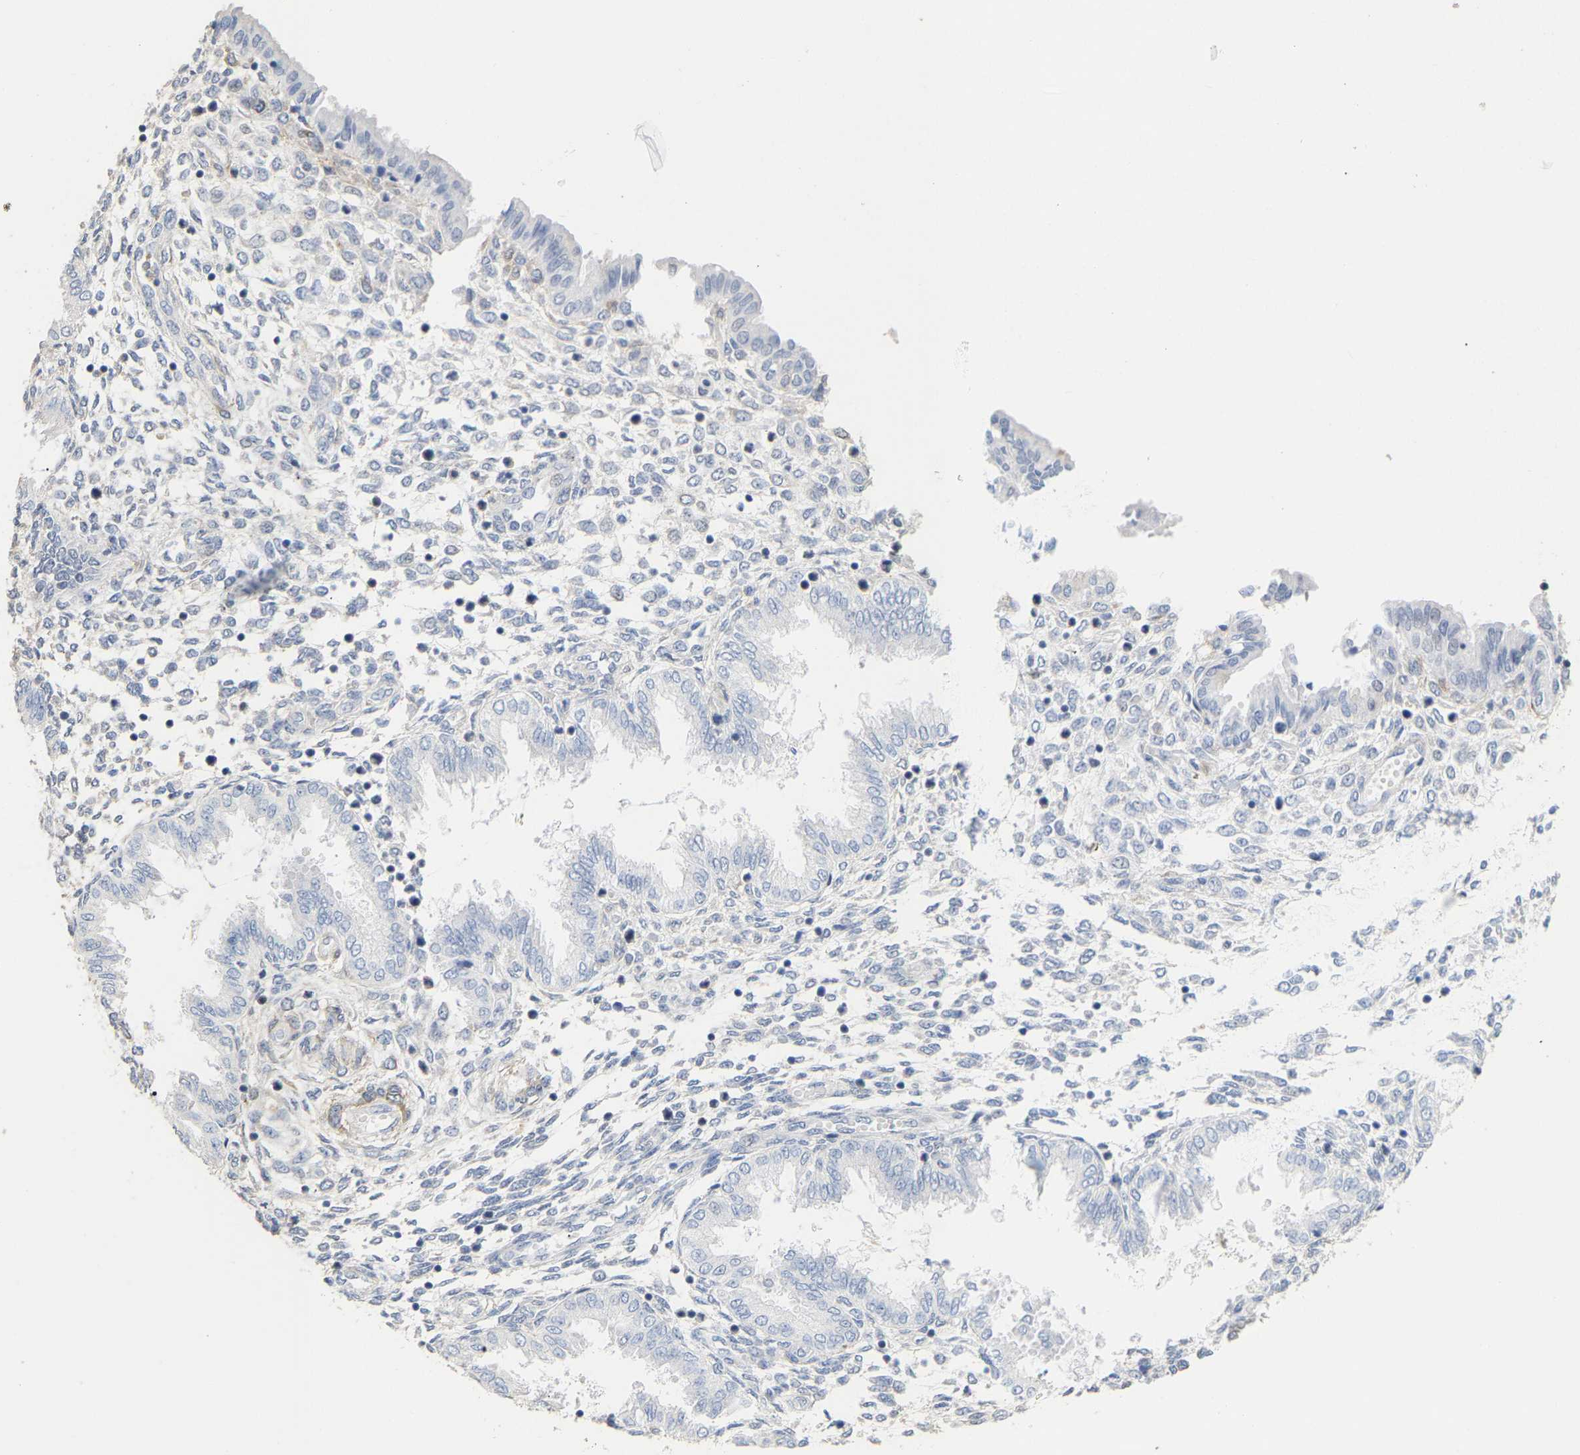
{"staining": {"intensity": "weak", "quantity": "<25%", "location": "nuclear"}, "tissue": "endometrium", "cell_type": "Cells in endometrial stroma", "image_type": "normal", "snomed": [{"axis": "morphology", "description": "Normal tissue, NOS"}, {"axis": "topography", "description": "Endometrium"}], "caption": "This is an immunohistochemistry photomicrograph of unremarkable human endometrium. There is no positivity in cells in endometrial stroma.", "gene": "AMPH", "patient": {"sex": "female", "age": 33}}